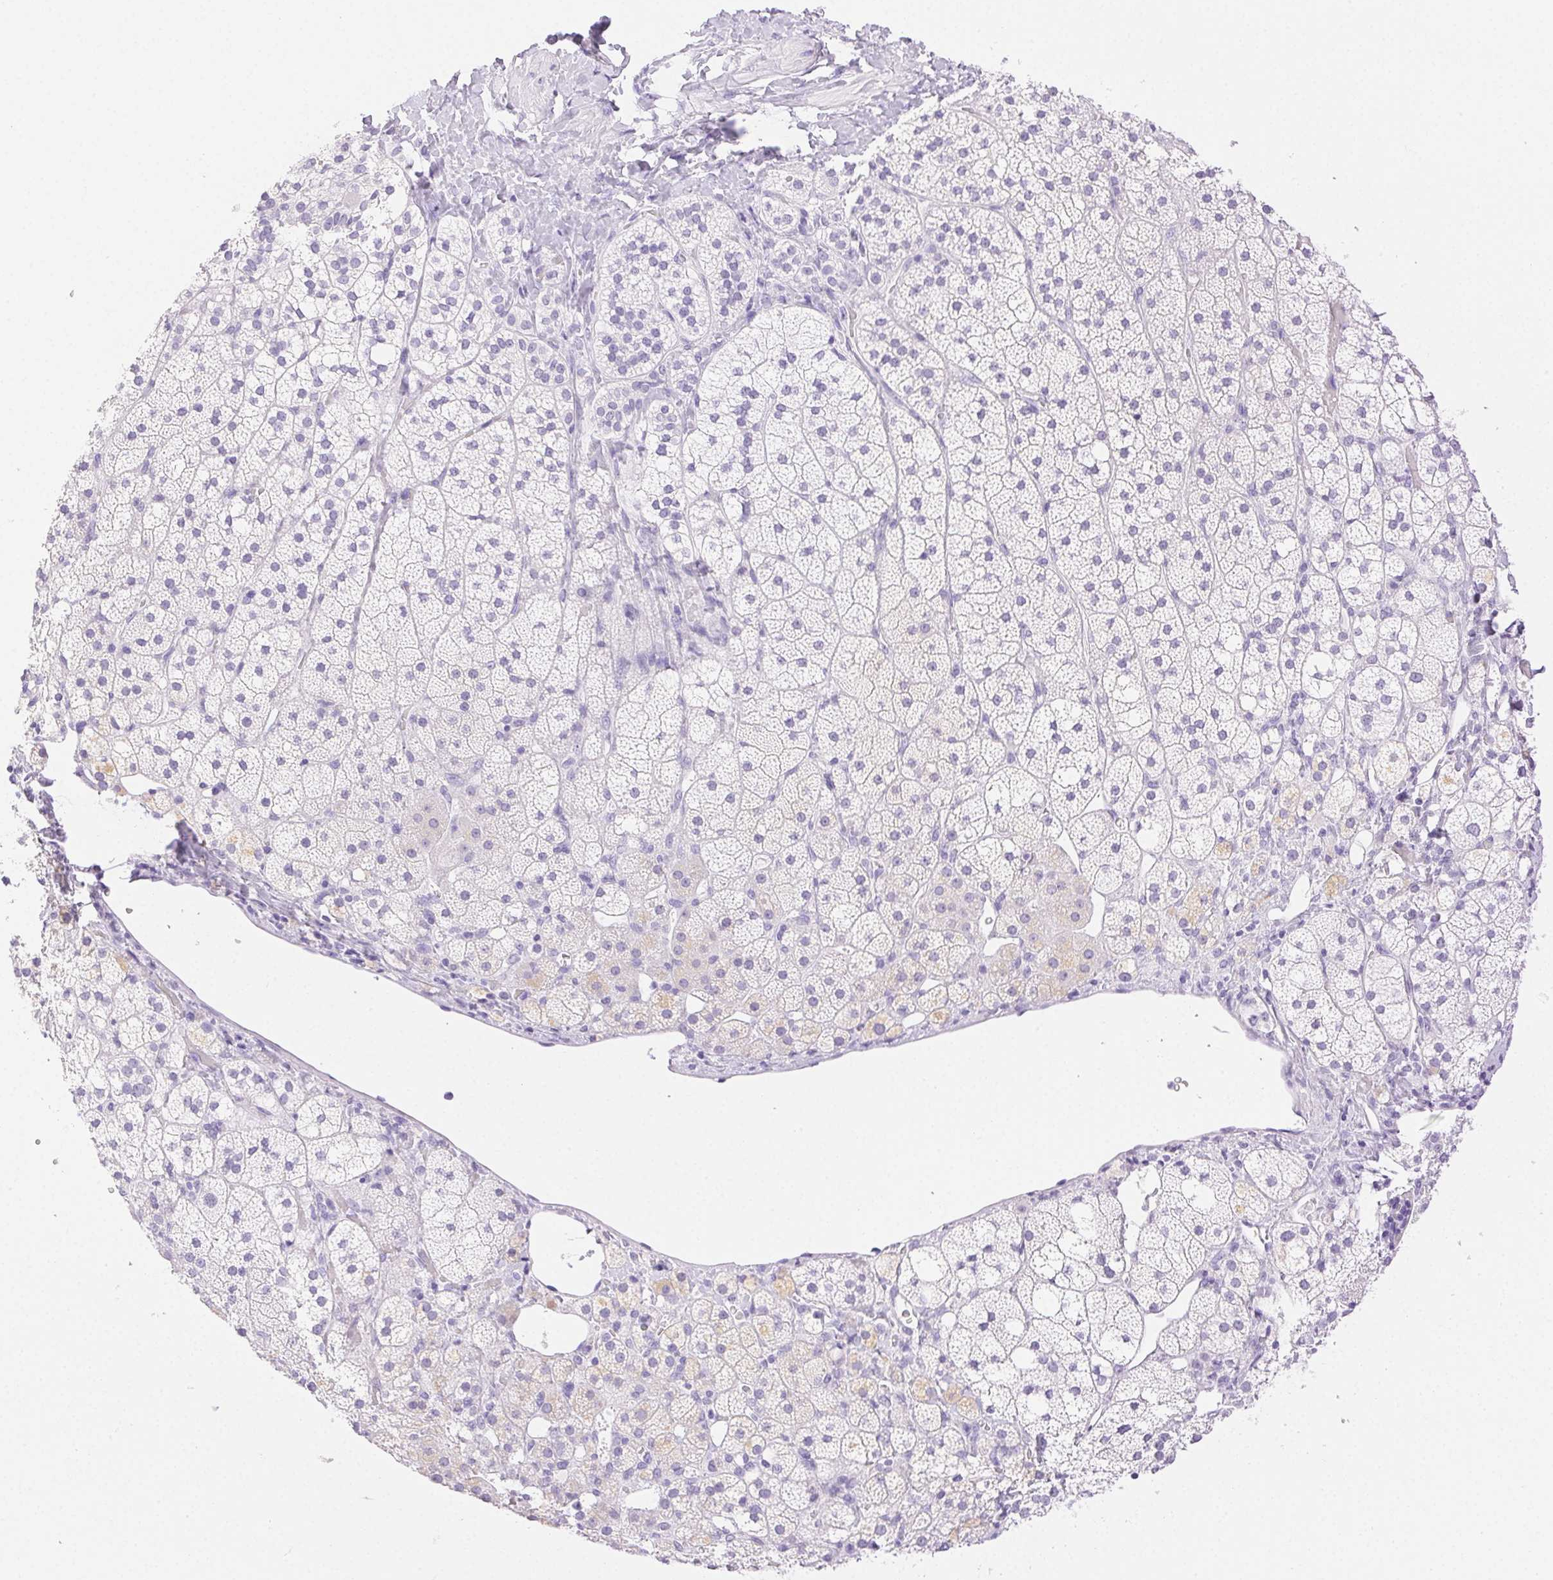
{"staining": {"intensity": "negative", "quantity": "none", "location": "none"}, "tissue": "adrenal gland", "cell_type": "Glandular cells", "image_type": "normal", "snomed": [{"axis": "morphology", "description": "Normal tissue, NOS"}, {"axis": "topography", "description": "Adrenal gland"}], "caption": "Immunohistochemistry (IHC) micrograph of benign human adrenal gland stained for a protein (brown), which shows no expression in glandular cells. (DAB immunohistochemistry (IHC), high magnification).", "gene": "SPACA4", "patient": {"sex": "male", "age": 53}}